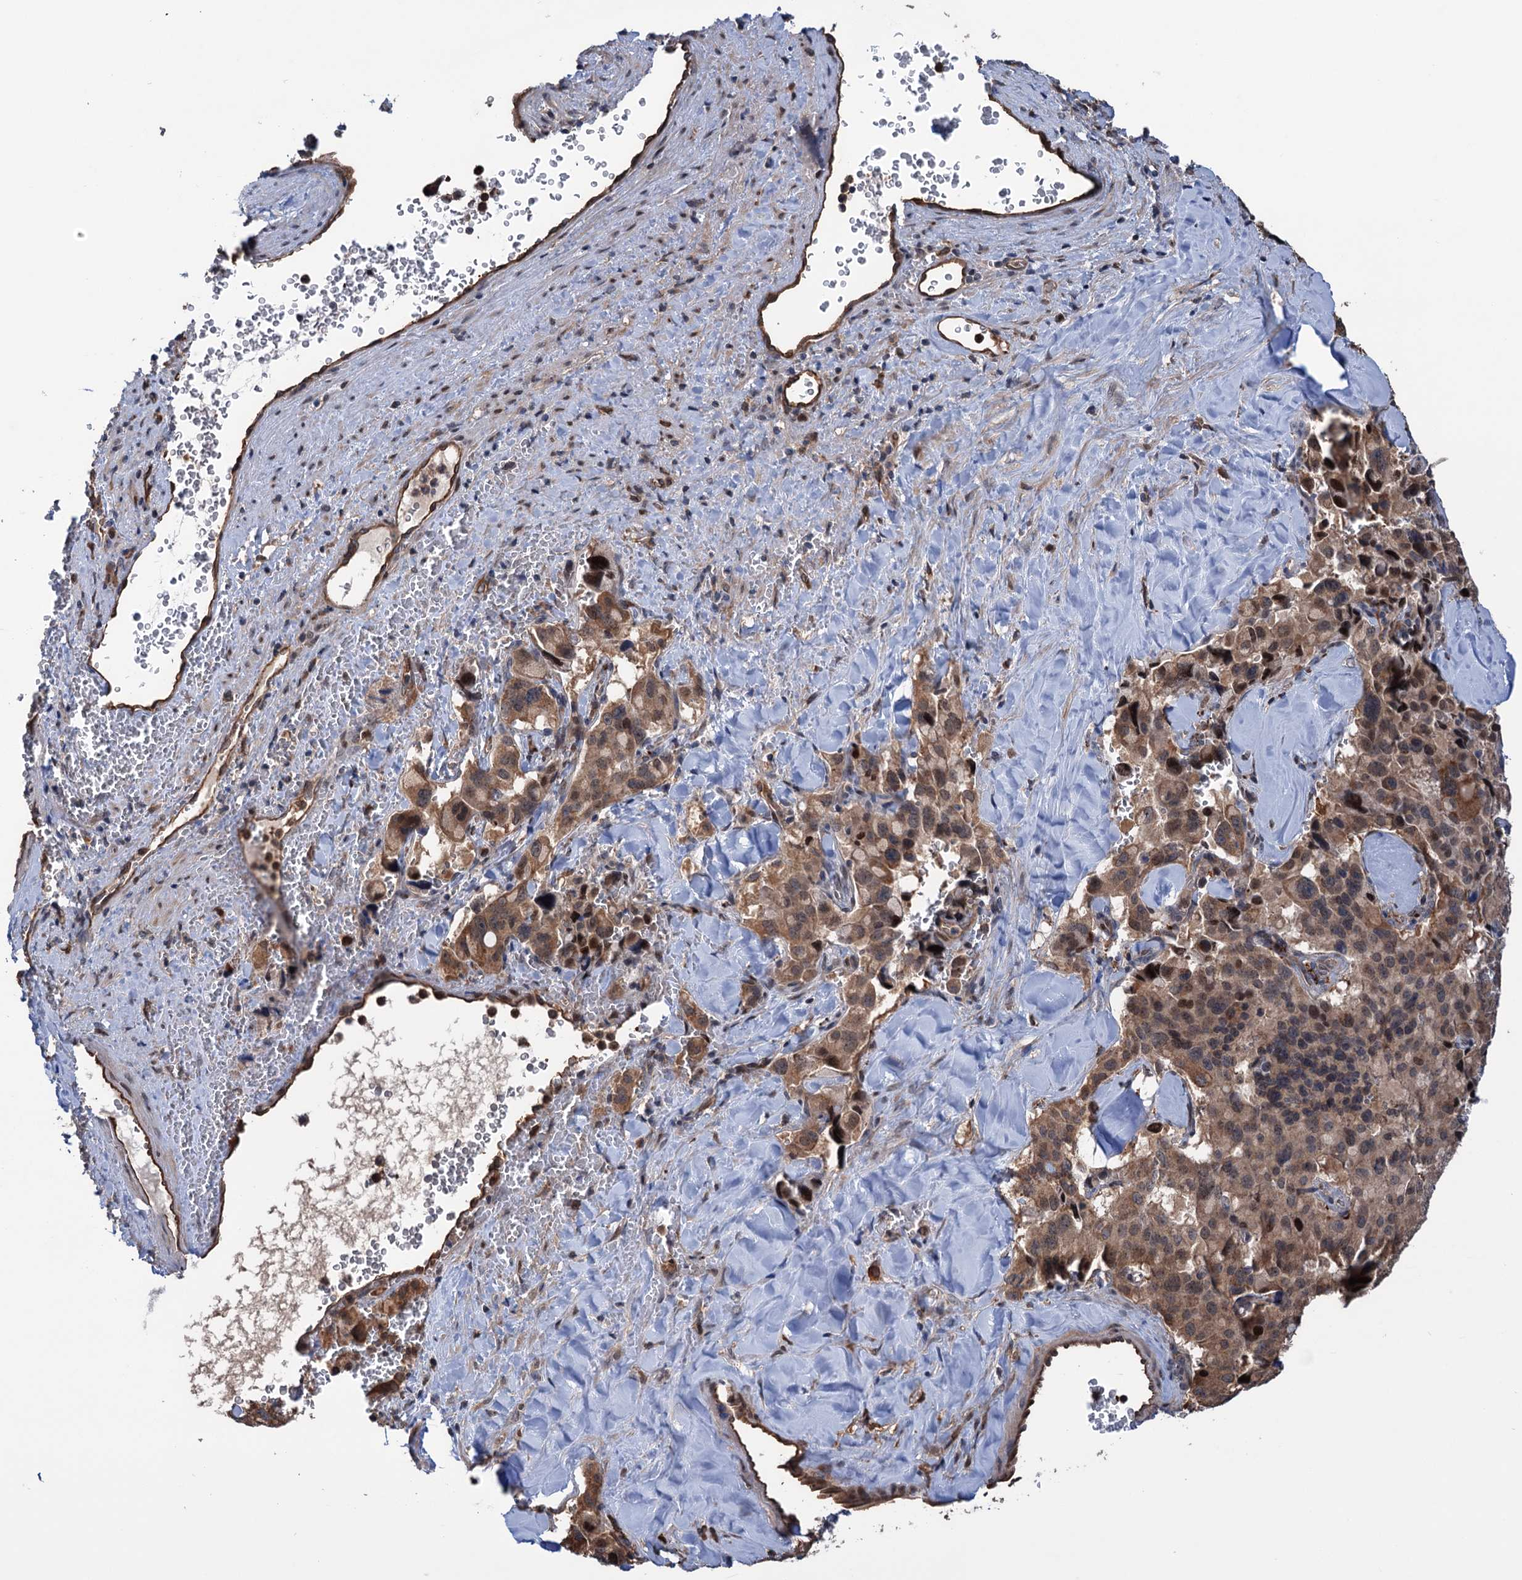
{"staining": {"intensity": "moderate", "quantity": ">75%", "location": "cytoplasmic/membranous,nuclear"}, "tissue": "pancreatic cancer", "cell_type": "Tumor cells", "image_type": "cancer", "snomed": [{"axis": "morphology", "description": "Adenocarcinoma, NOS"}, {"axis": "topography", "description": "Pancreas"}], "caption": "Human pancreatic cancer (adenocarcinoma) stained with a brown dye demonstrates moderate cytoplasmic/membranous and nuclear positive expression in approximately >75% of tumor cells.", "gene": "NCAPD2", "patient": {"sex": "male", "age": 65}}